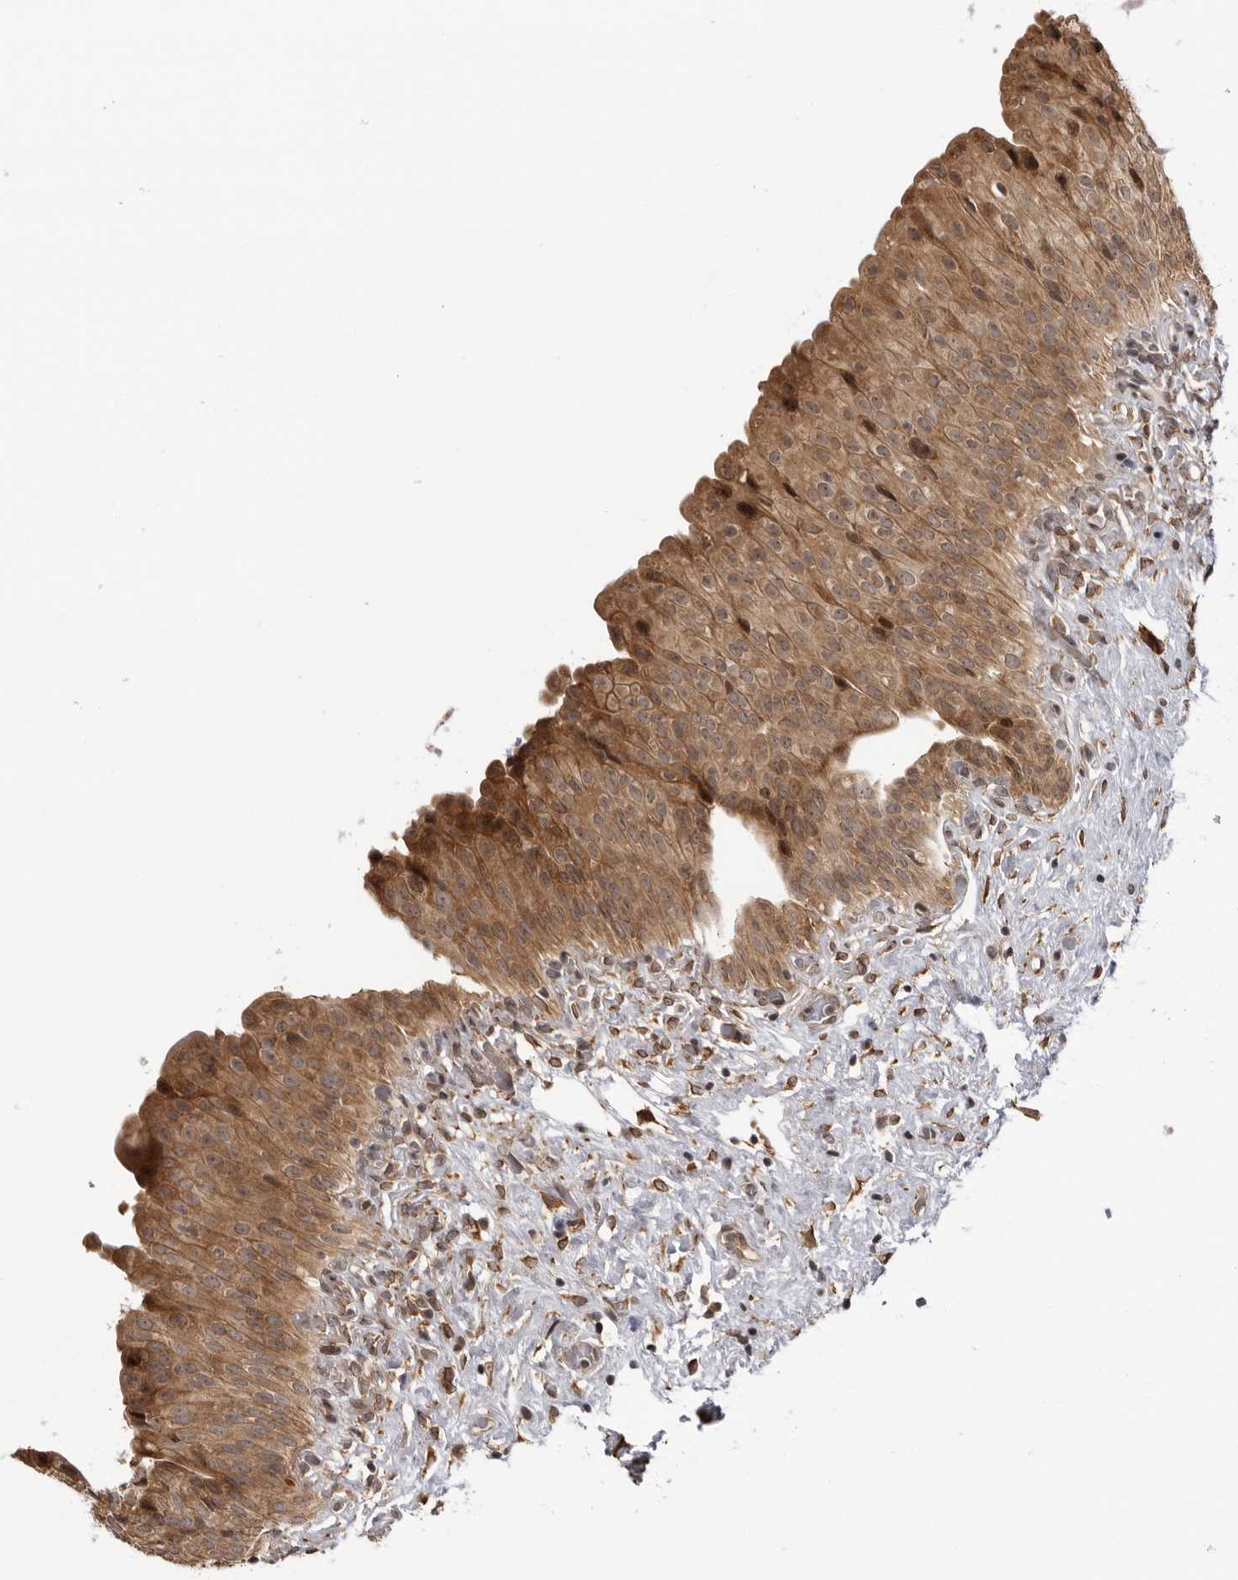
{"staining": {"intensity": "moderate", "quantity": ">75%", "location": "cytoplasmic/membranous"}, "tissue": "urinary bladder", "cell_type": "Urothelial cells", "image_type": "normal", "snomed": [{"axis": "morphology", "description": "Normal tissue, NOS"}, {"axis": "morphology", "description": "Urothelial carcinoma, High grade"}, {"axis": "topography", "description": "Urinary bladder"}], "caption": "The image demonstrates immunohistochemical staining of benign urinary bladder. There is moderate cytoplasmic/membranous staining is present in approximately >75% of urothelial cells. The protein is shown in brown color, while the nuclei are stained blue.", "gene": "DNAH14", "patient": {"sex": "male", "age": 46}}